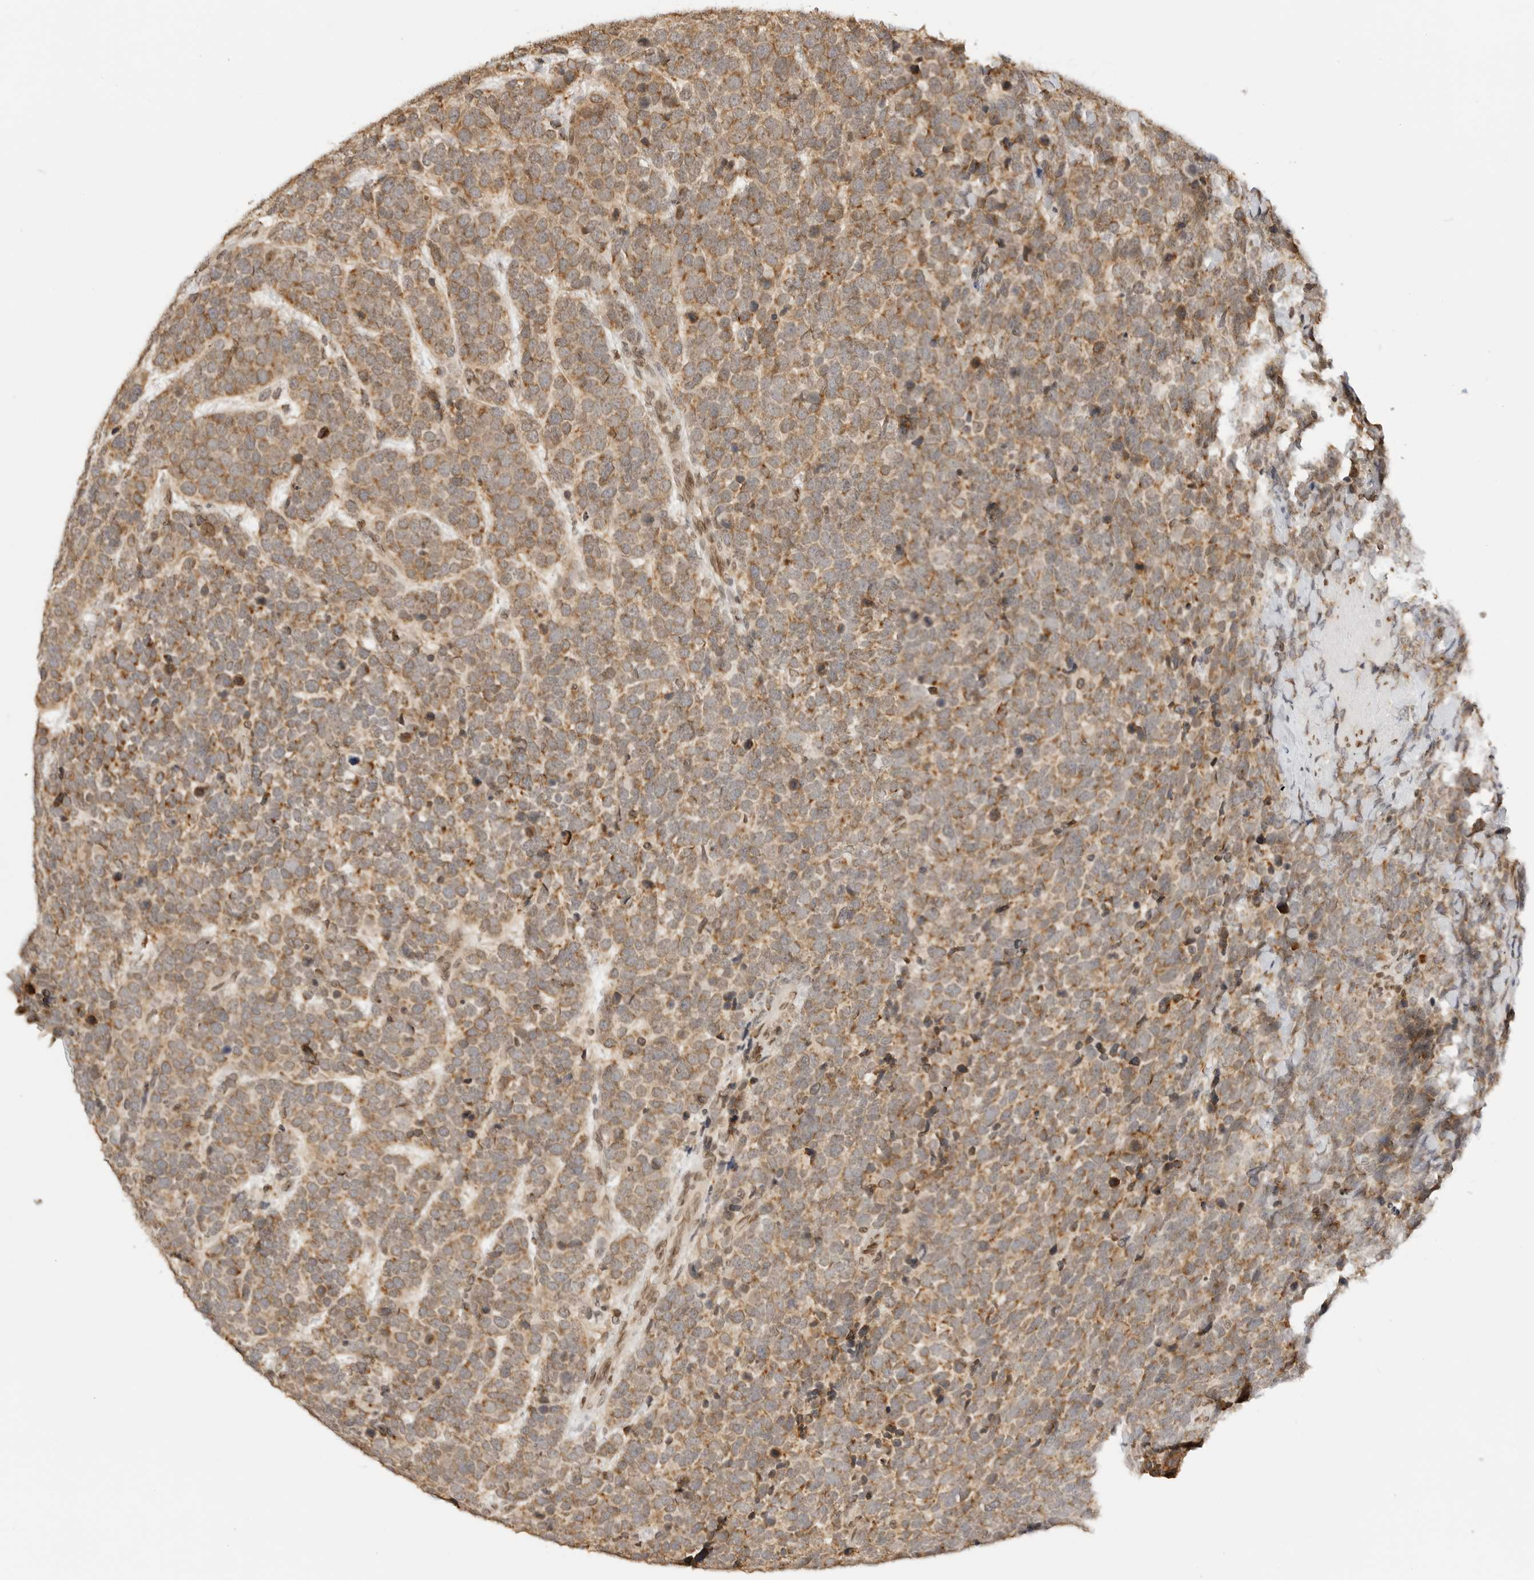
{"staining": {"intensity": "moderate", "quantity": ">75%", "location": "cytoplasmic/membranous"}, "tissue": "urothelial cancer", "cell_type": "Tumor cells", "image_type": "cancer", "snomed": [{"axis": "morphology", "description": "Urothelial carcinoma, High grade"}, {"axis": "topography", "description": "Urinary bladder"}], "caption": "IHC of human urothelial cancer shows medium levels of moderate cytoplasmic/membranous expression in about >75% of tumor cells.", "gene": "POLH", "patient": {"sex": "female", "age": 82}}